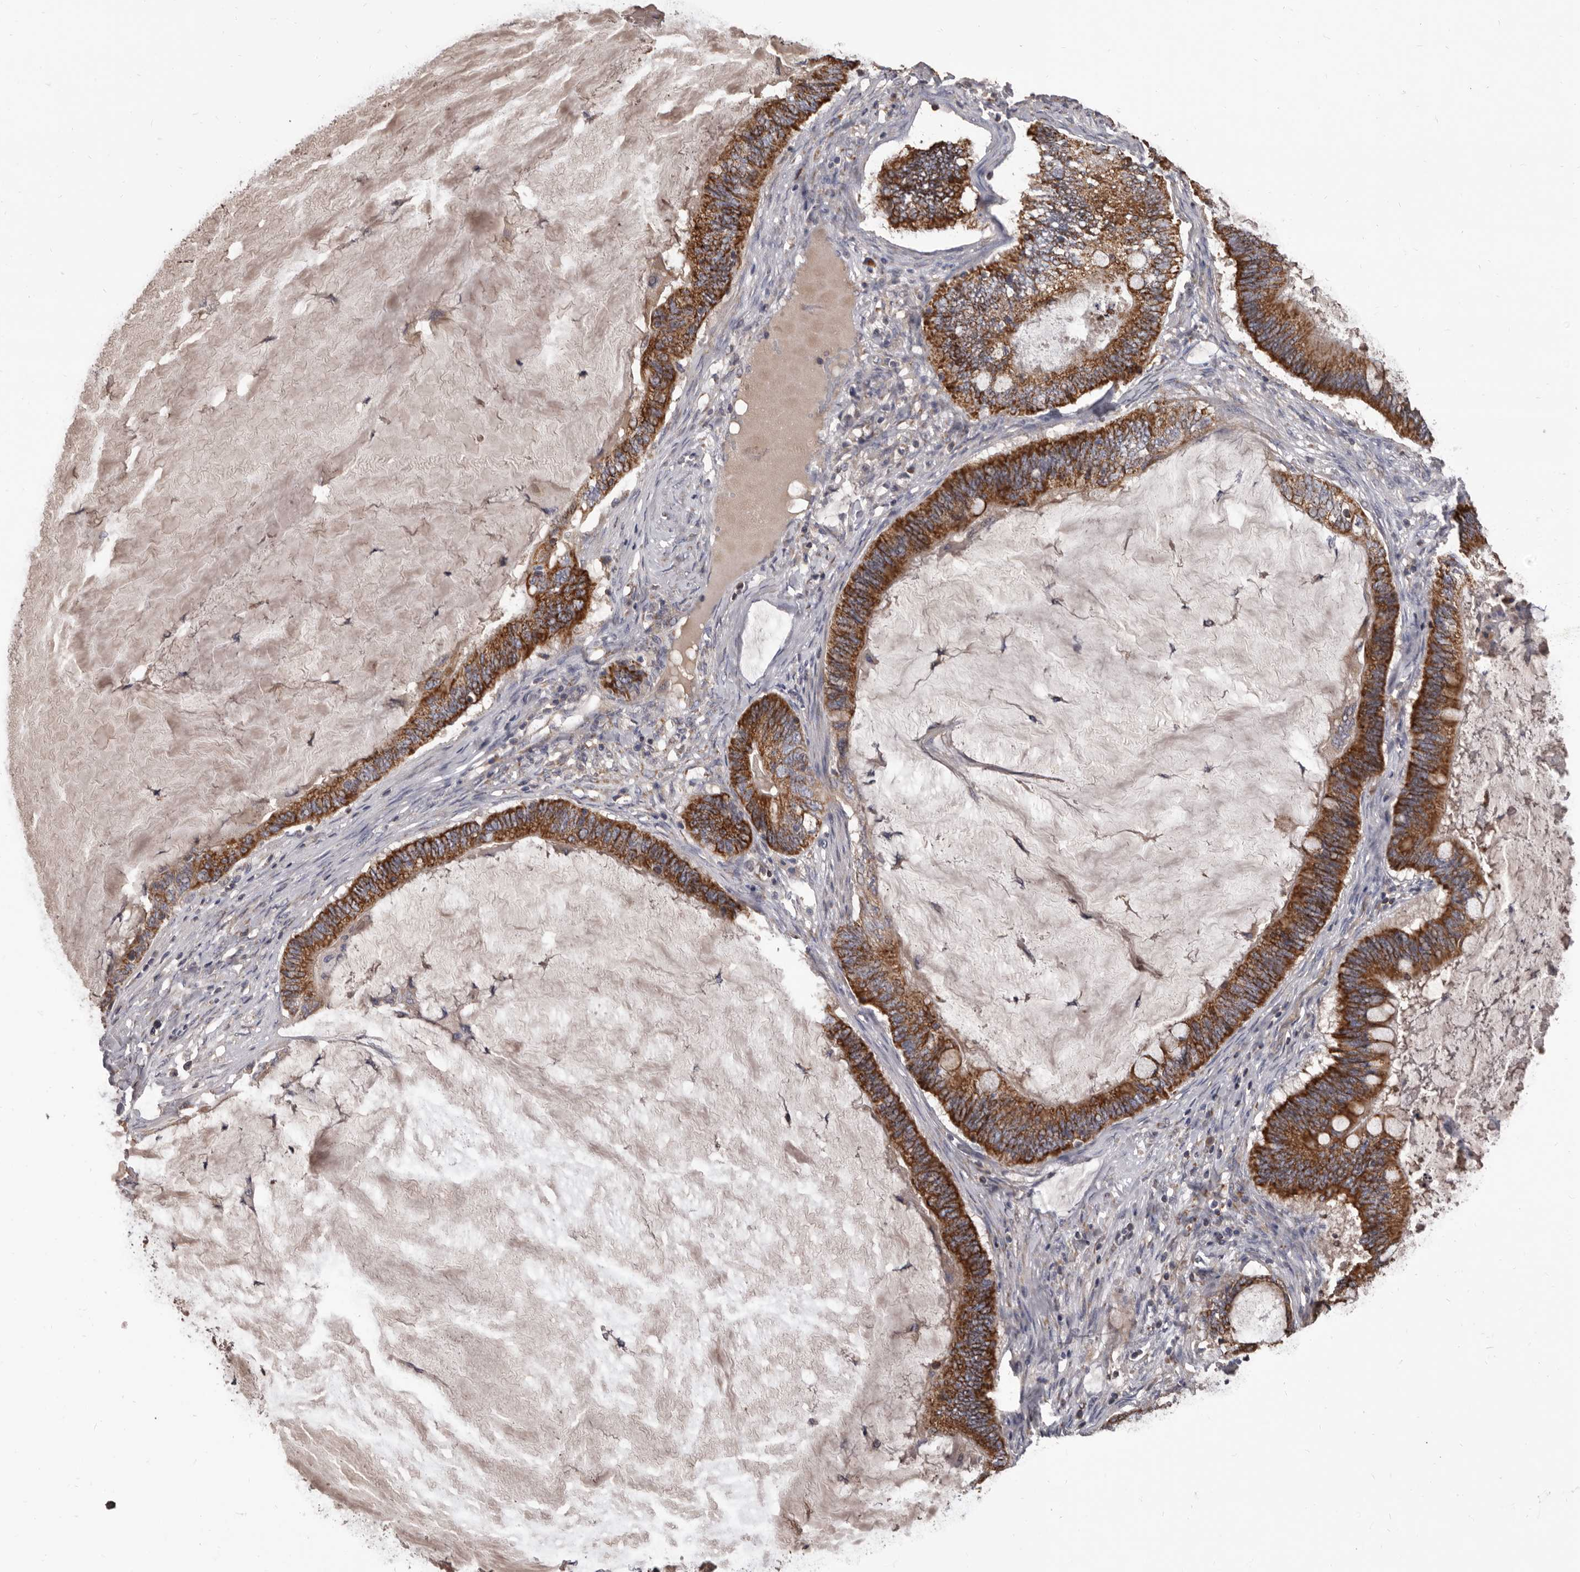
{"staining": {"intensity": "strong", "quantity": ">75%", "location": "cytoplasmic/membranous"}, "tissue": "ovarian cancer", "cell_type": "Tumor cells", "image_type": "cancer", "snomed": [{"axis": "morphology", "description": "Cystadenocarcinoma, mucinous, NOS"}, {"axis": "topography", "description": "Ovary"}], "caption": "Brown immunohistochemical staining in human ovarian mucinous cystadenocarcinoma exhibits strong cytoplasmic/membranous expression in about >75% of tumor cells.", "gene": "ALDH5A1", "patient": {"sex": "female", "age": 61}}